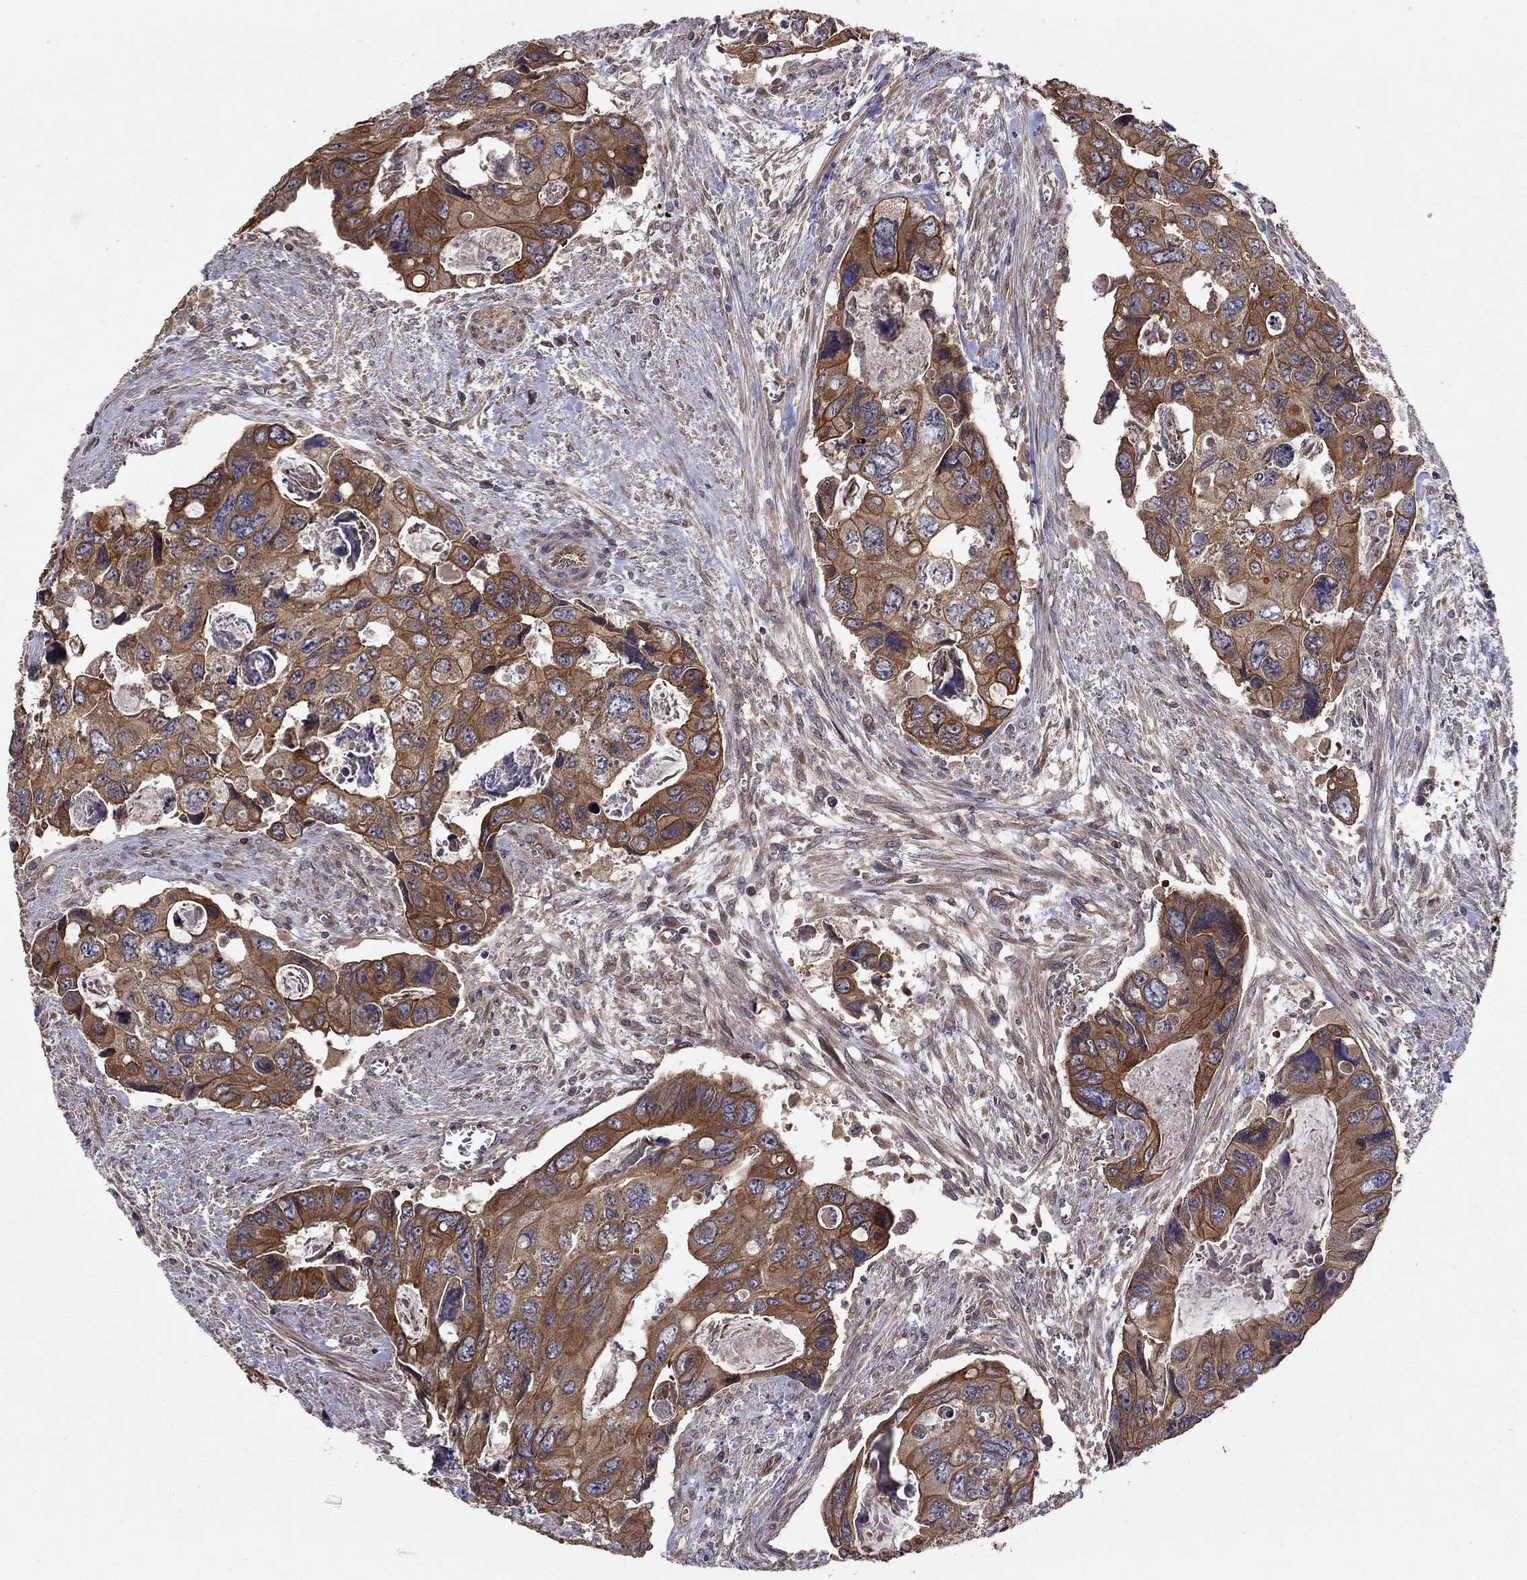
{"staining": {"intensity": "strong", "quantity": "25%-75%", "location": "cytoplasmic/membranous"}, "tissue": "colorectal cancer", "cell_type": "Tumor cells", "image_type": "cancer", "snomed": [{"axis": "morphology", "description": "Adenocarcinoma, NOS"}, {"axis": "topography", "description": "Rectum"}], "caption": "Immunohistochemical staining of human colorectal cancer (adenocarcinoma) demonstrates high levels of strong cytoplasmic/membranous expression in about 25%-75% of tumor cells. The staining was performed using DAB, with brown indicating positive protein expression. Nuclei are stained blue with hematoxylin.", "gene": "BMERB1", "patient": {"sex": "male", "age": 62}}